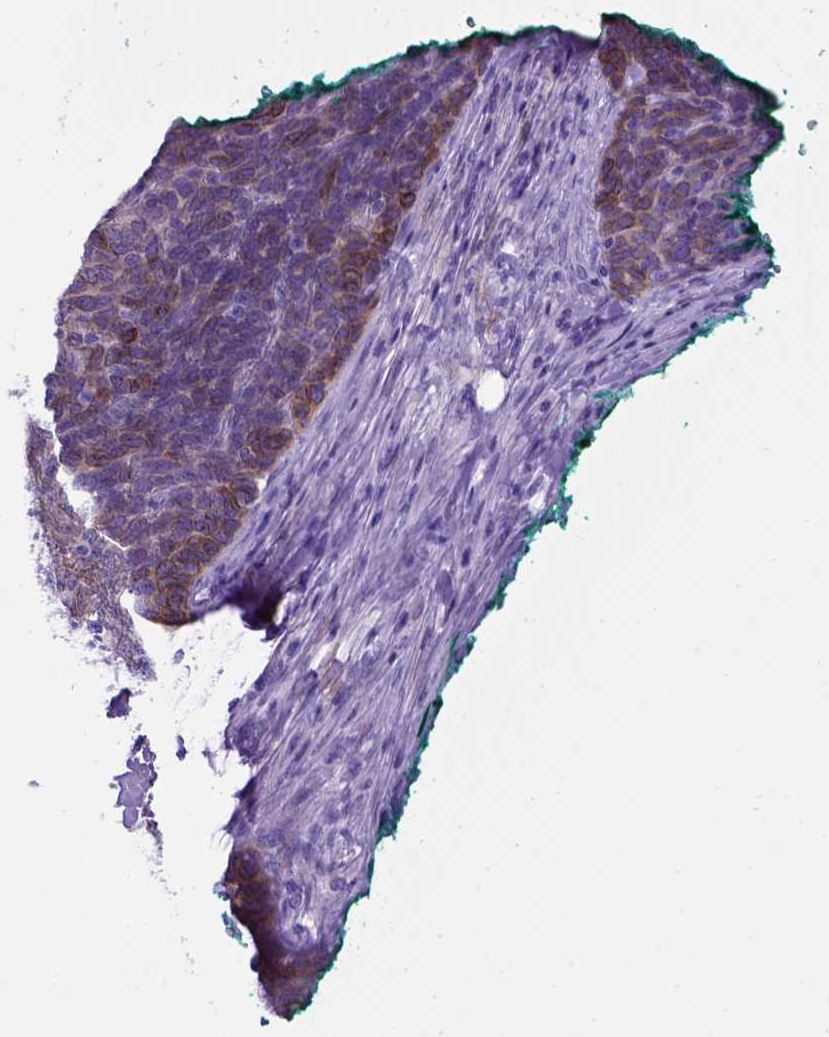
{"staining": {"intensity": "moderate", "quantity": "<25%", "location": "cytoplasmic/membranous"}, "tissue": "skin cancer", "cell_type": "Tumor cells", "image_type": "cancer", "snomed": [{"axis": "morphology", "description": "Squamous cell carcinoma, NOS"}, {"axis": "topography", "description": "Skin"}, {"axis": "topography", "description": "Anal"}], "caption": "Protein analysis of squamous cell carcinoma (skin) tissue shows moderate cytoplasmic/membranous staining in approximately <25% of tumor cells.", "gene": "PTGES", "patient": {"sex": "female", "age": 51}}